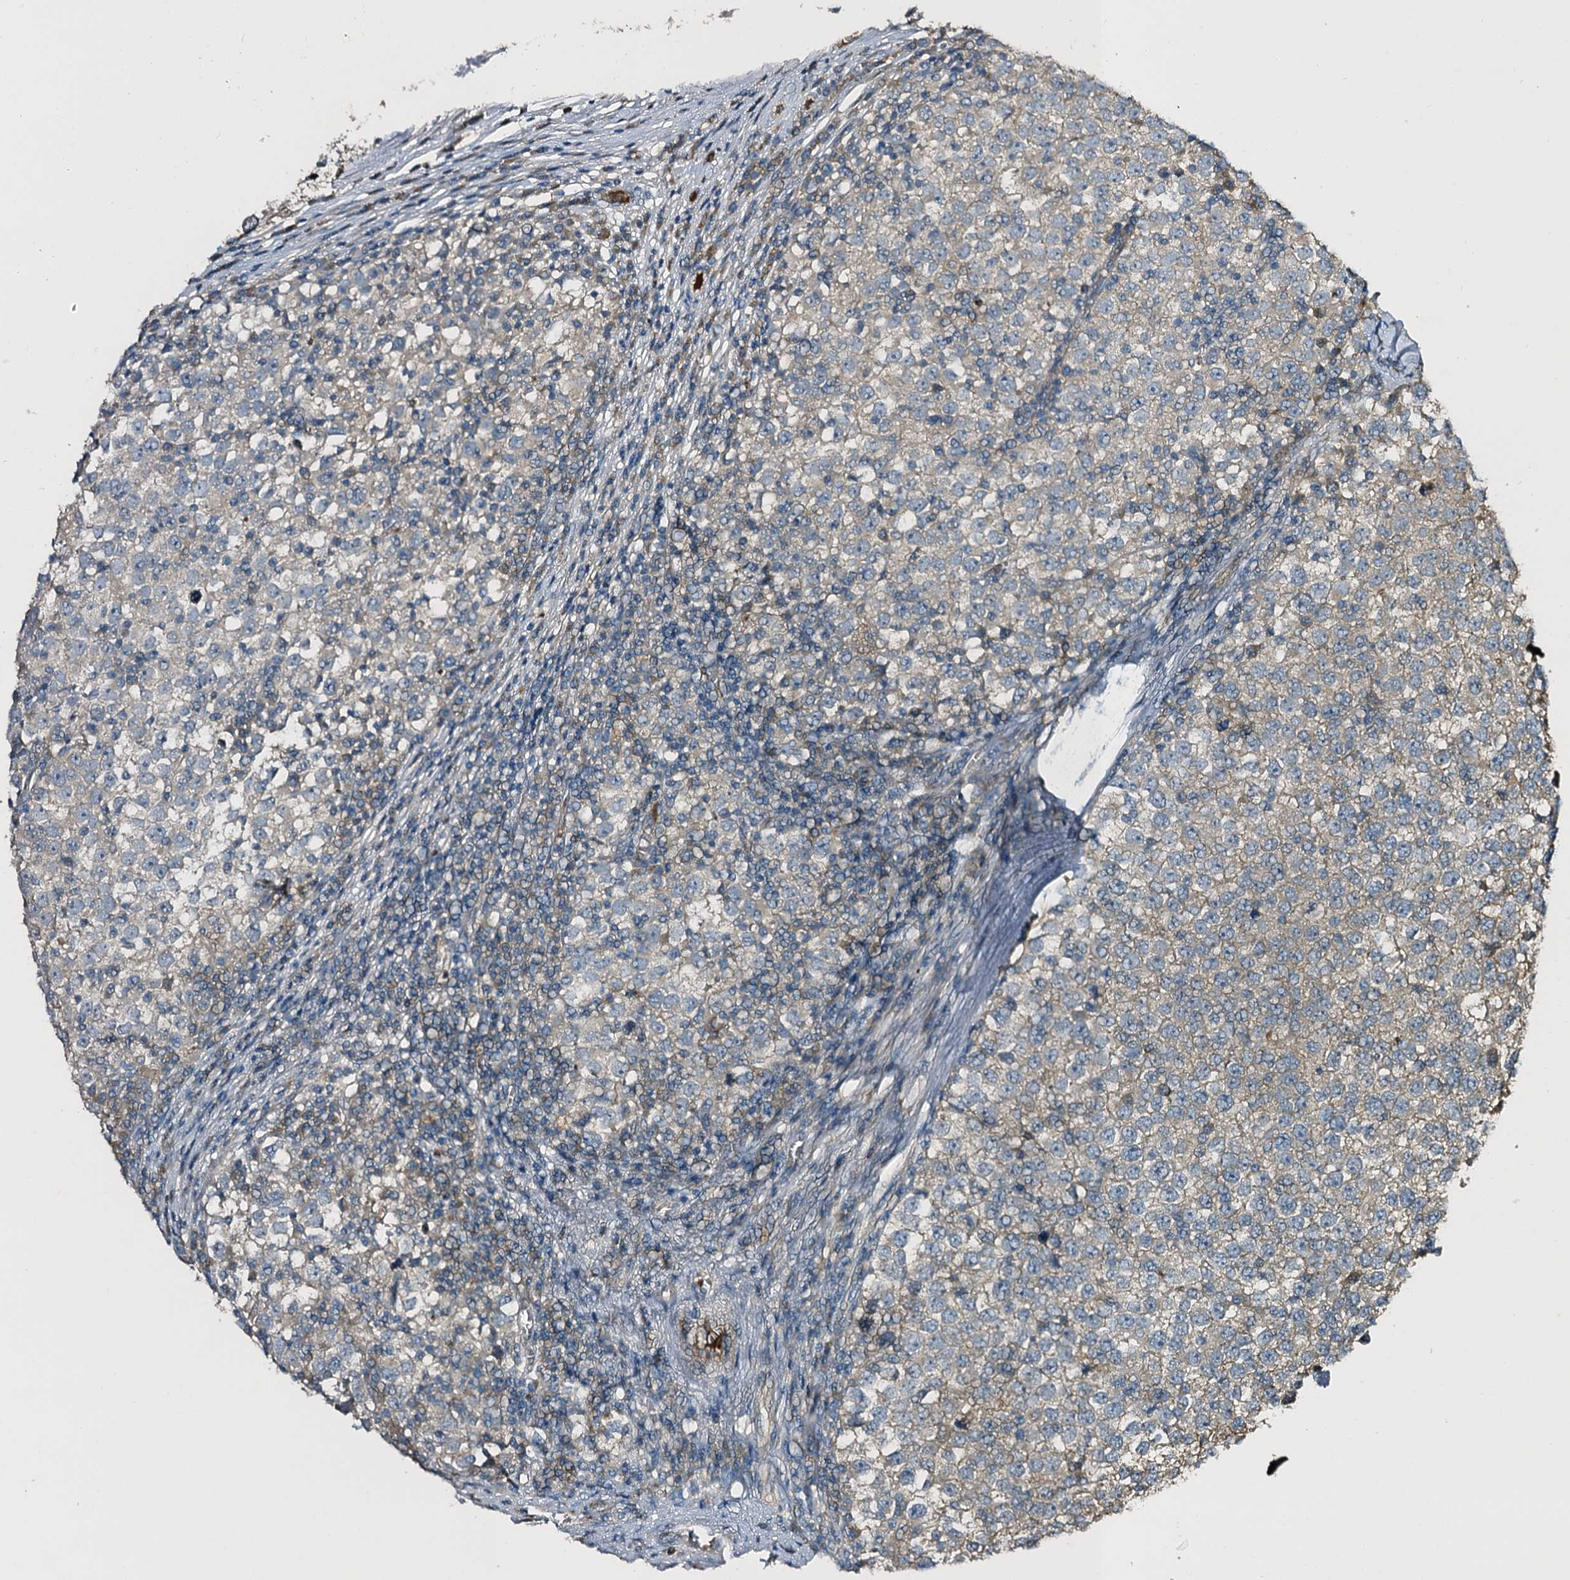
{"staining": {"intensity": "negative", "quantity": "none", "location": "none"}, "tissue": "testis cancer", "cell_type": "Tumor cells", "image_type": "cancer", "snomed": [{"axis": "morphology", "description": "Seminoma, NOS"}, {"axis": "topography", "description": "Testis"}], "caption": "This is an IHC micrograph of human seminoma (testis). There is no expression in tumor cells.", "gene": "SLC11A2", "patient": {"sex": "male", "age": 65}}